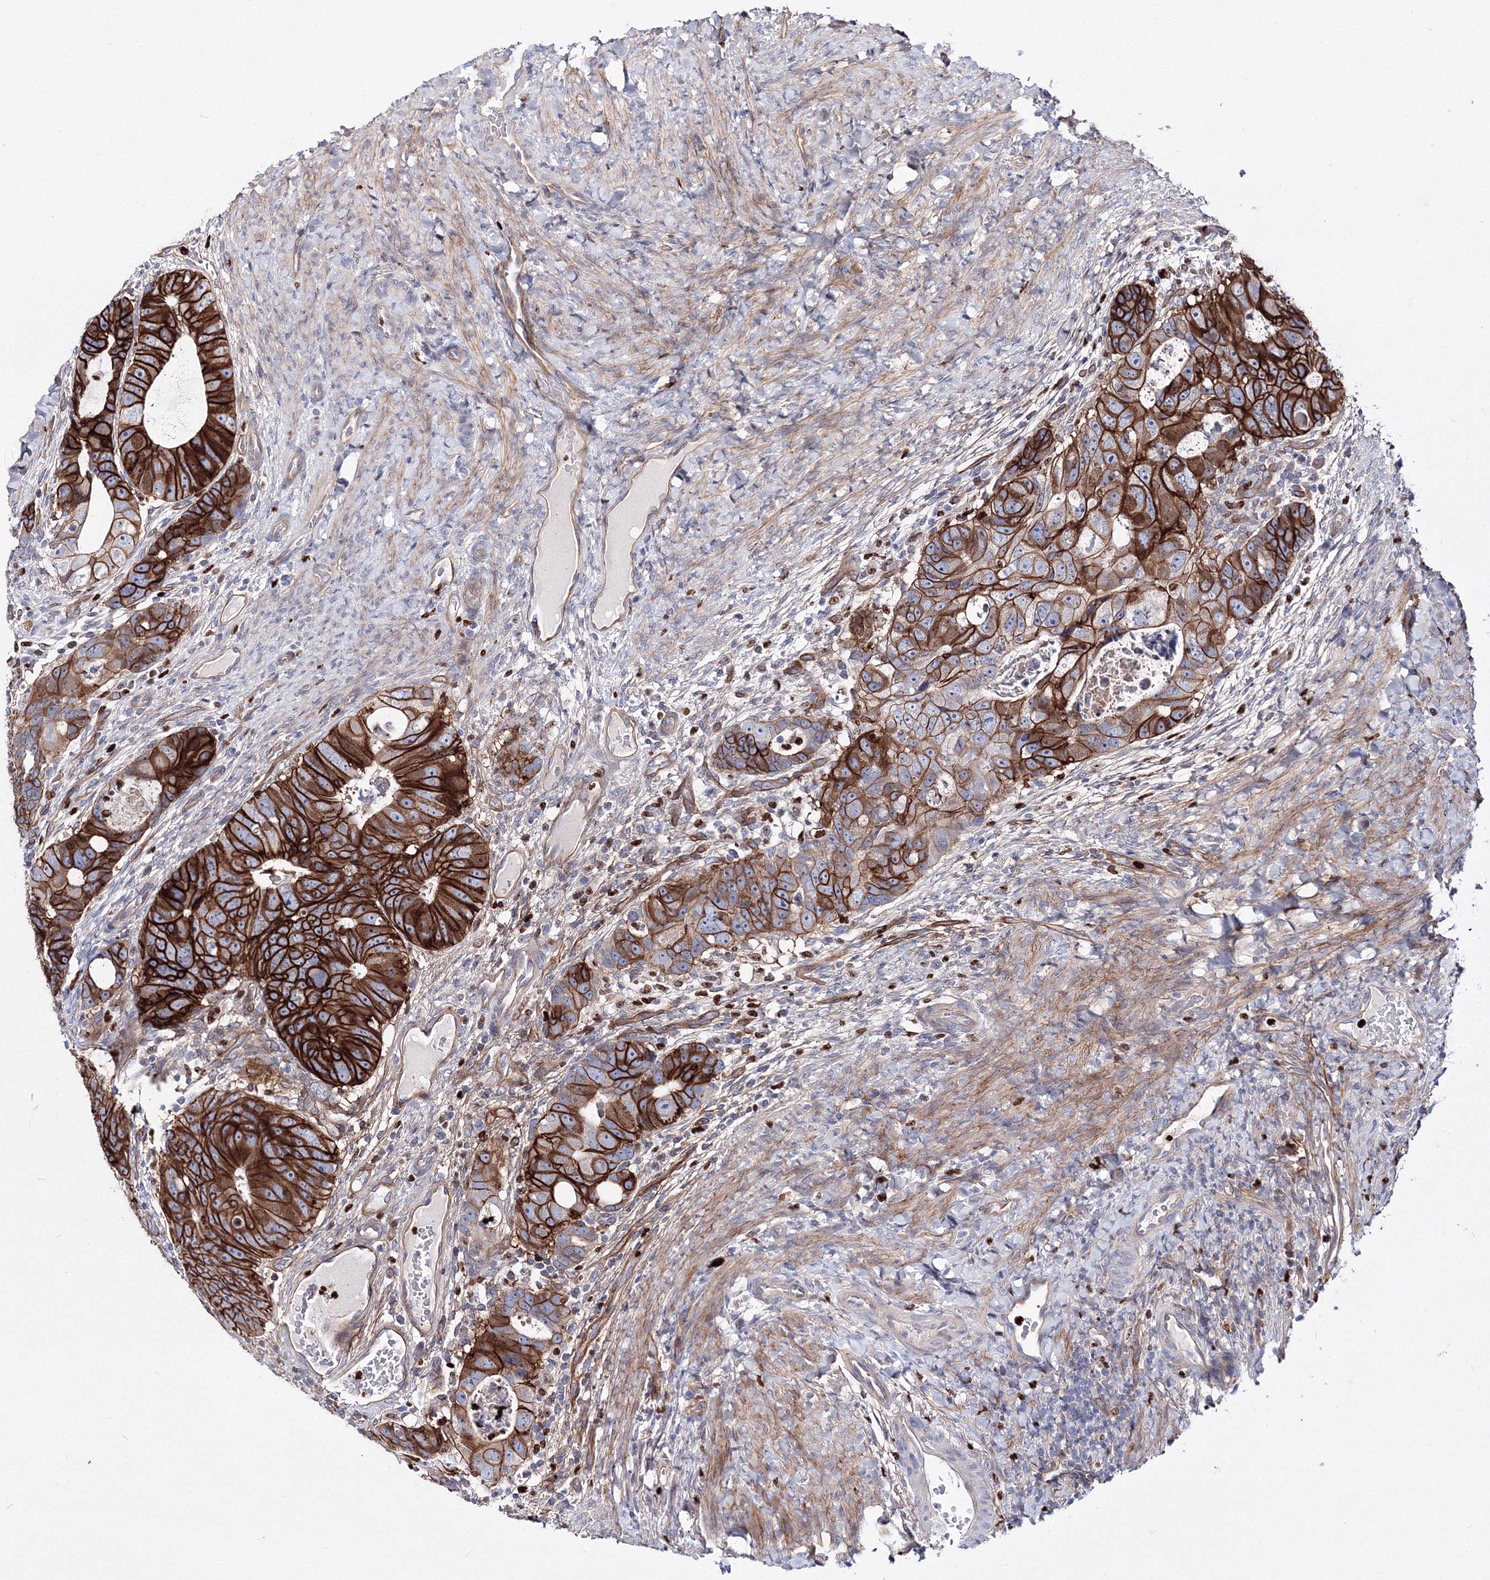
{"staining": {"intensity": "strong", "quantity": ">75%", "location": "cytoplasmic/membranous"}, "tissue": "colorectal cancer", "cell_type": "Tumor cells", "image_type": "cancer", "snomed": [{"axis": "morphology", "description": "Adenocarcinoma, NOS"}, {"axis": "topography", "description": "Rectum"}], "caption": "Protein analysis of colorectal adenocarcinoma tissue reveals strong cytoplasmic/membranous expression in approximately >75% of tumor cells.", "gene": "C11orf52", "patient": {"sex": "male", "age": 59}}